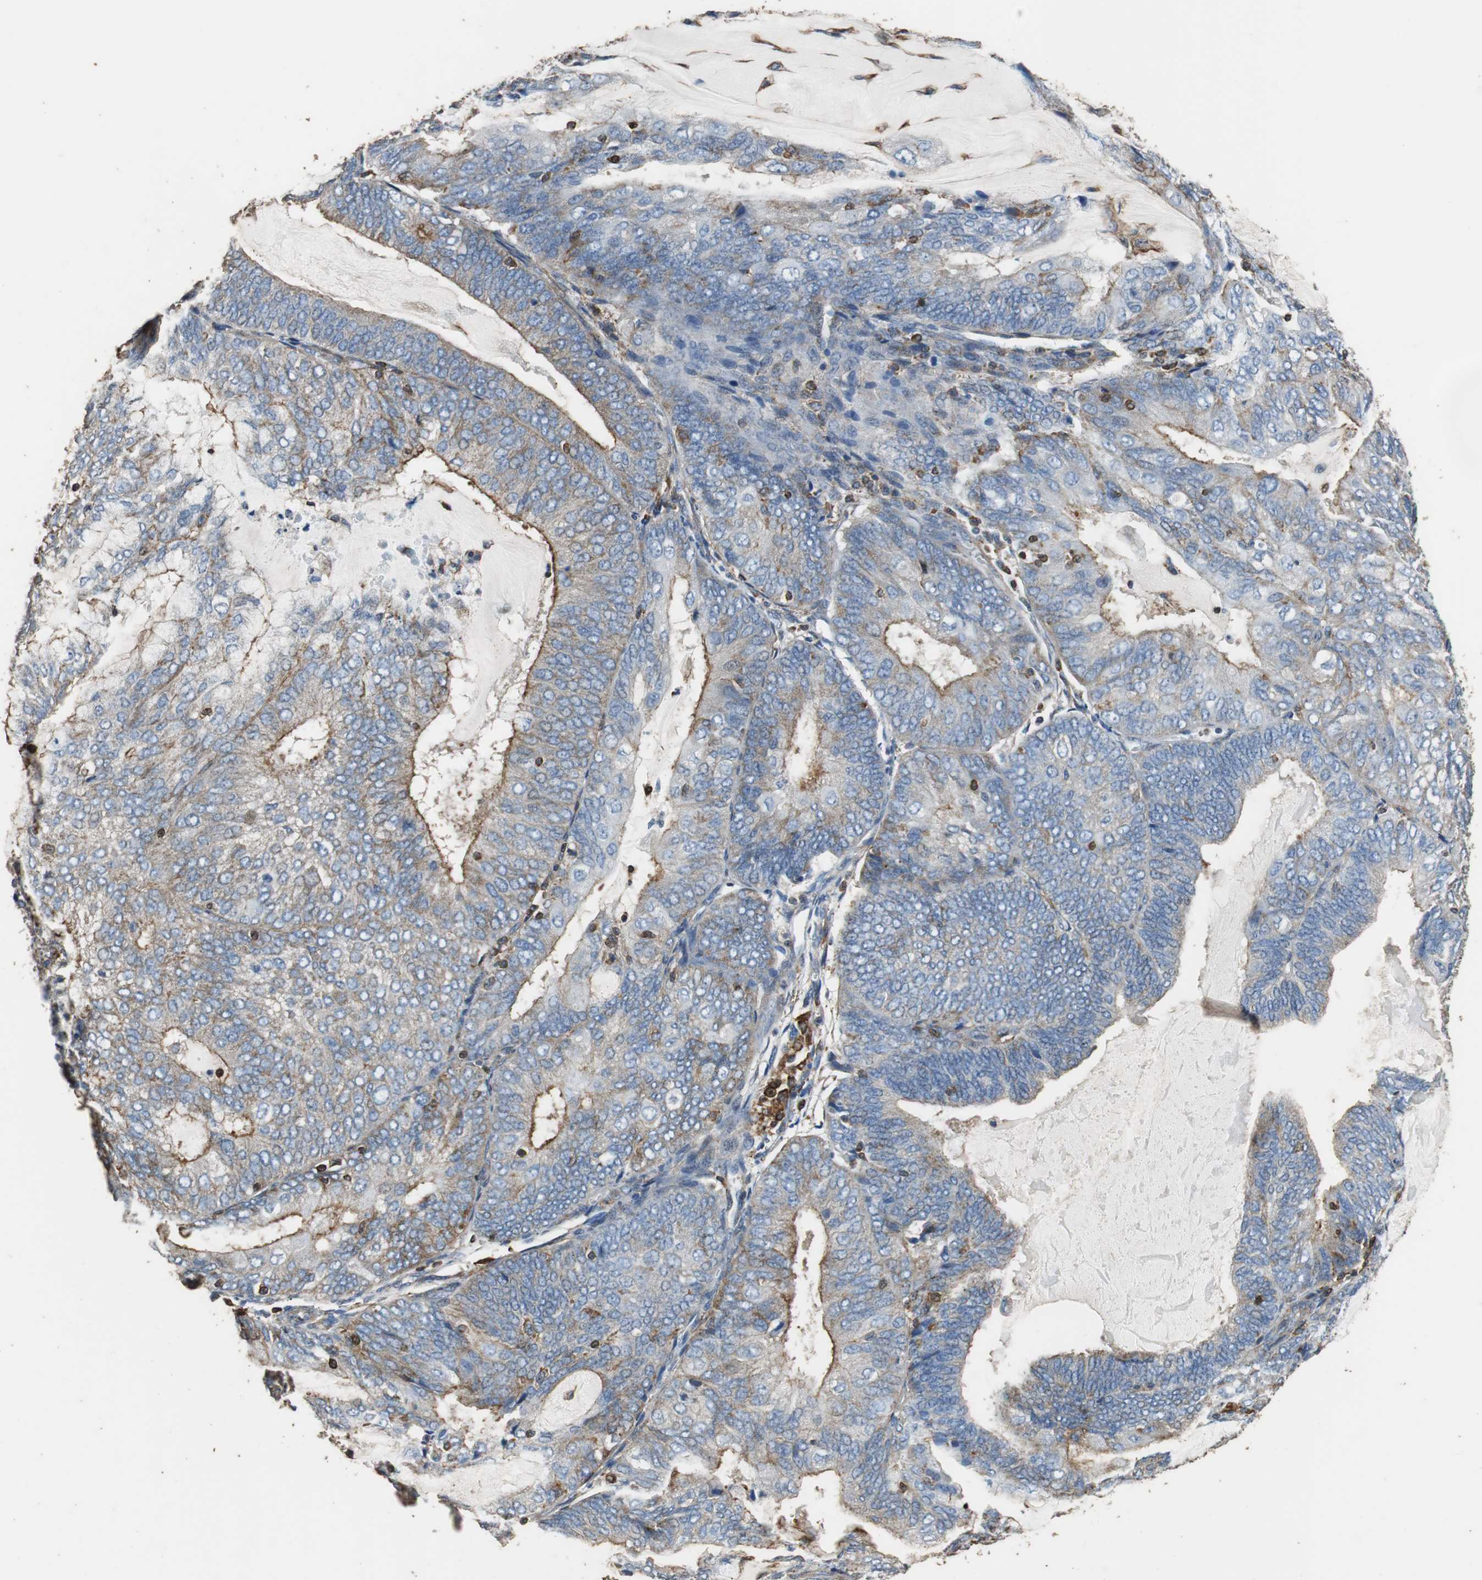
{"staining": {"intensity": "weak", "quantity": ">75%", "location": "cytoplasmic/membranous"}, "tissue": "endometrial cancer", "cell_type": "Tumor cells", "image_type": "cancer", "snomed": [{"axis": "morphology", "description": "Adenocarcinoma, NOS"}, {"axis": "topography", "description": "Endometrium"}], "caption": "Protein staining of adenocarcinoma (endometrial) tissue demonstrates weak cytoplasmic/membranous positivity in about >75% of tumor cells. Using DAB (brown) and hematoxylin (blue) stains, captured at high magnification using brightfield microscopy.", "gene": "PRKRA", "patient": {"sex": "female", "age": 81}}